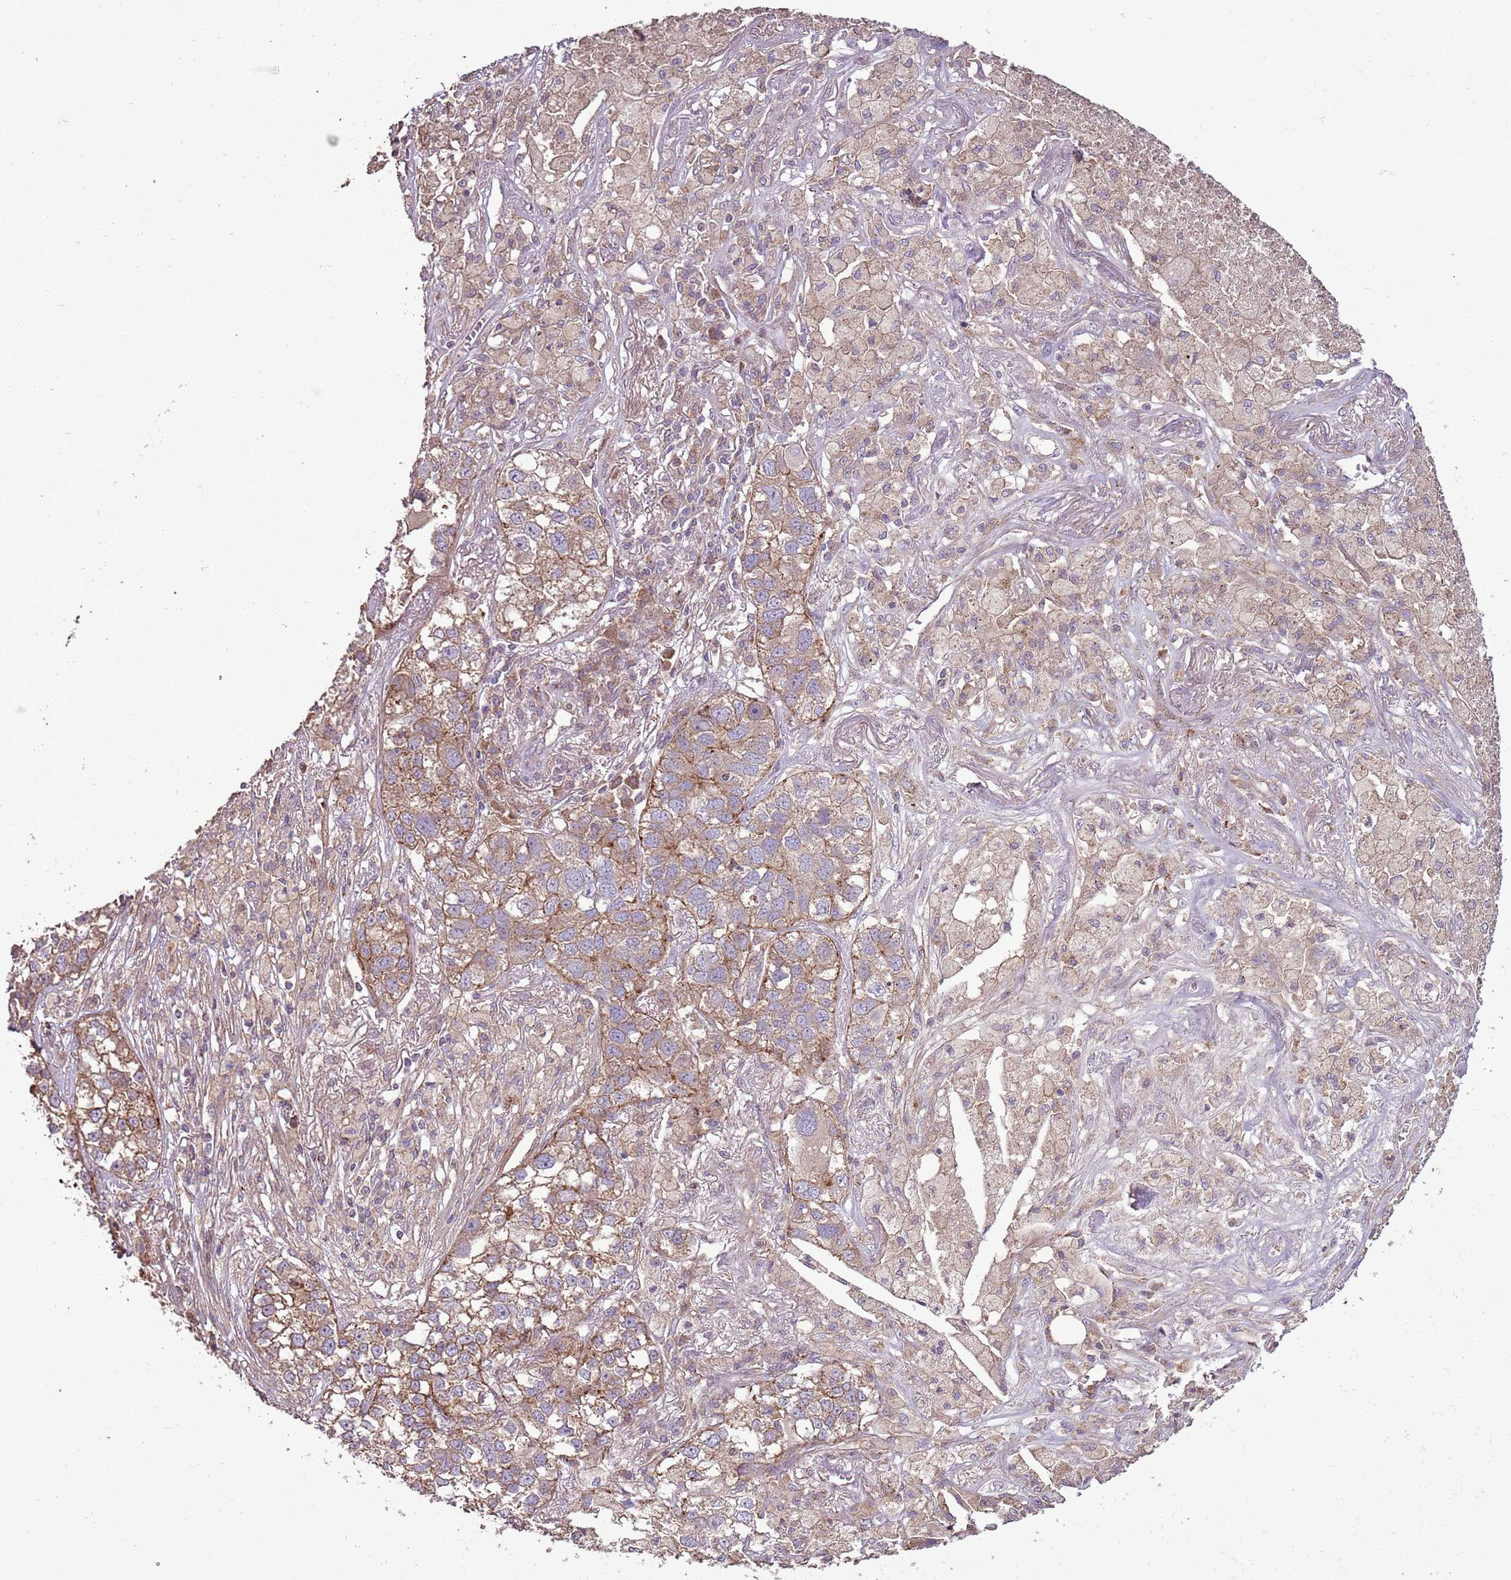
{"staining": {"intensity": "moderate", "quantity": ">75%", "location": "cytoplasmic/membranous"}, "tissue": "lung cancer", "cell_type": "Tumor cells", "image_type": "cancer", "snomed": [{"axis": "morphology", "description": "Adenocarcinoma, NOS"}, {"axis": "topography", "description": "Lung"}], "caption": "A high-resolution micrograph shows immunohistochemistry (IHC) staining of lung cancer, which exhibits moderate cytoplasmic/membranous positivity in approximately >75% of tumor cells.", "gene": "ANKRD24", "patient": {"sex": "male", "age": 49}}